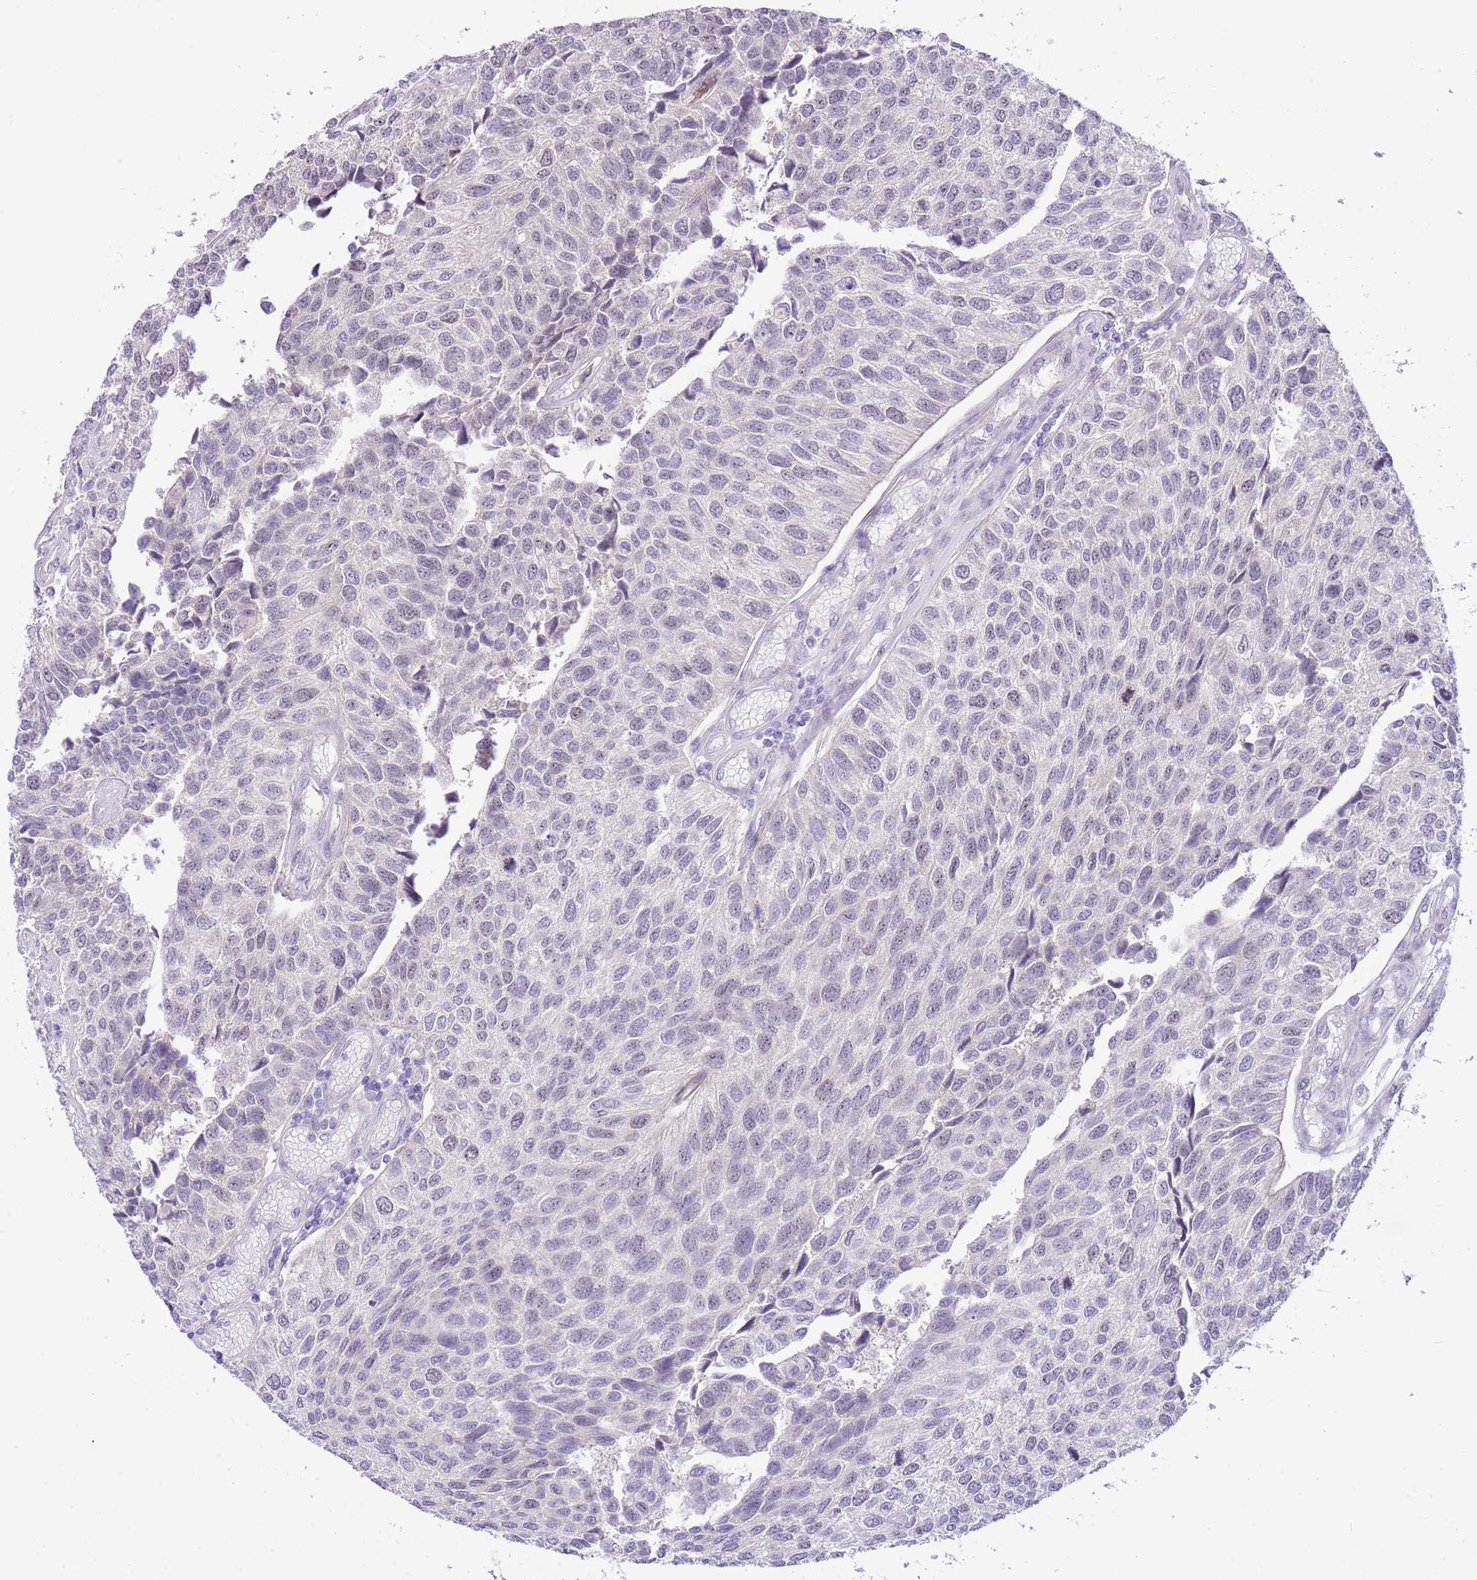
{"staining": {"intensity": "negative", "quantity": "none", "location": "none"}, "tissue": "urothelial cancer", "cell_type": "Tumor cells", "image_type": "cancer", "snomed": [{"axis": "morphology", "description": "Urothelial carcinoma, NOS"}, {"axis": "topography", "description": "Urinary bladder"}], "caption": "Urothelial cancer stained for a protein using IHC displays no expression tumor cells.", "gene": "FBRSL1", "patient": {"sex": "male", "age": 55}}